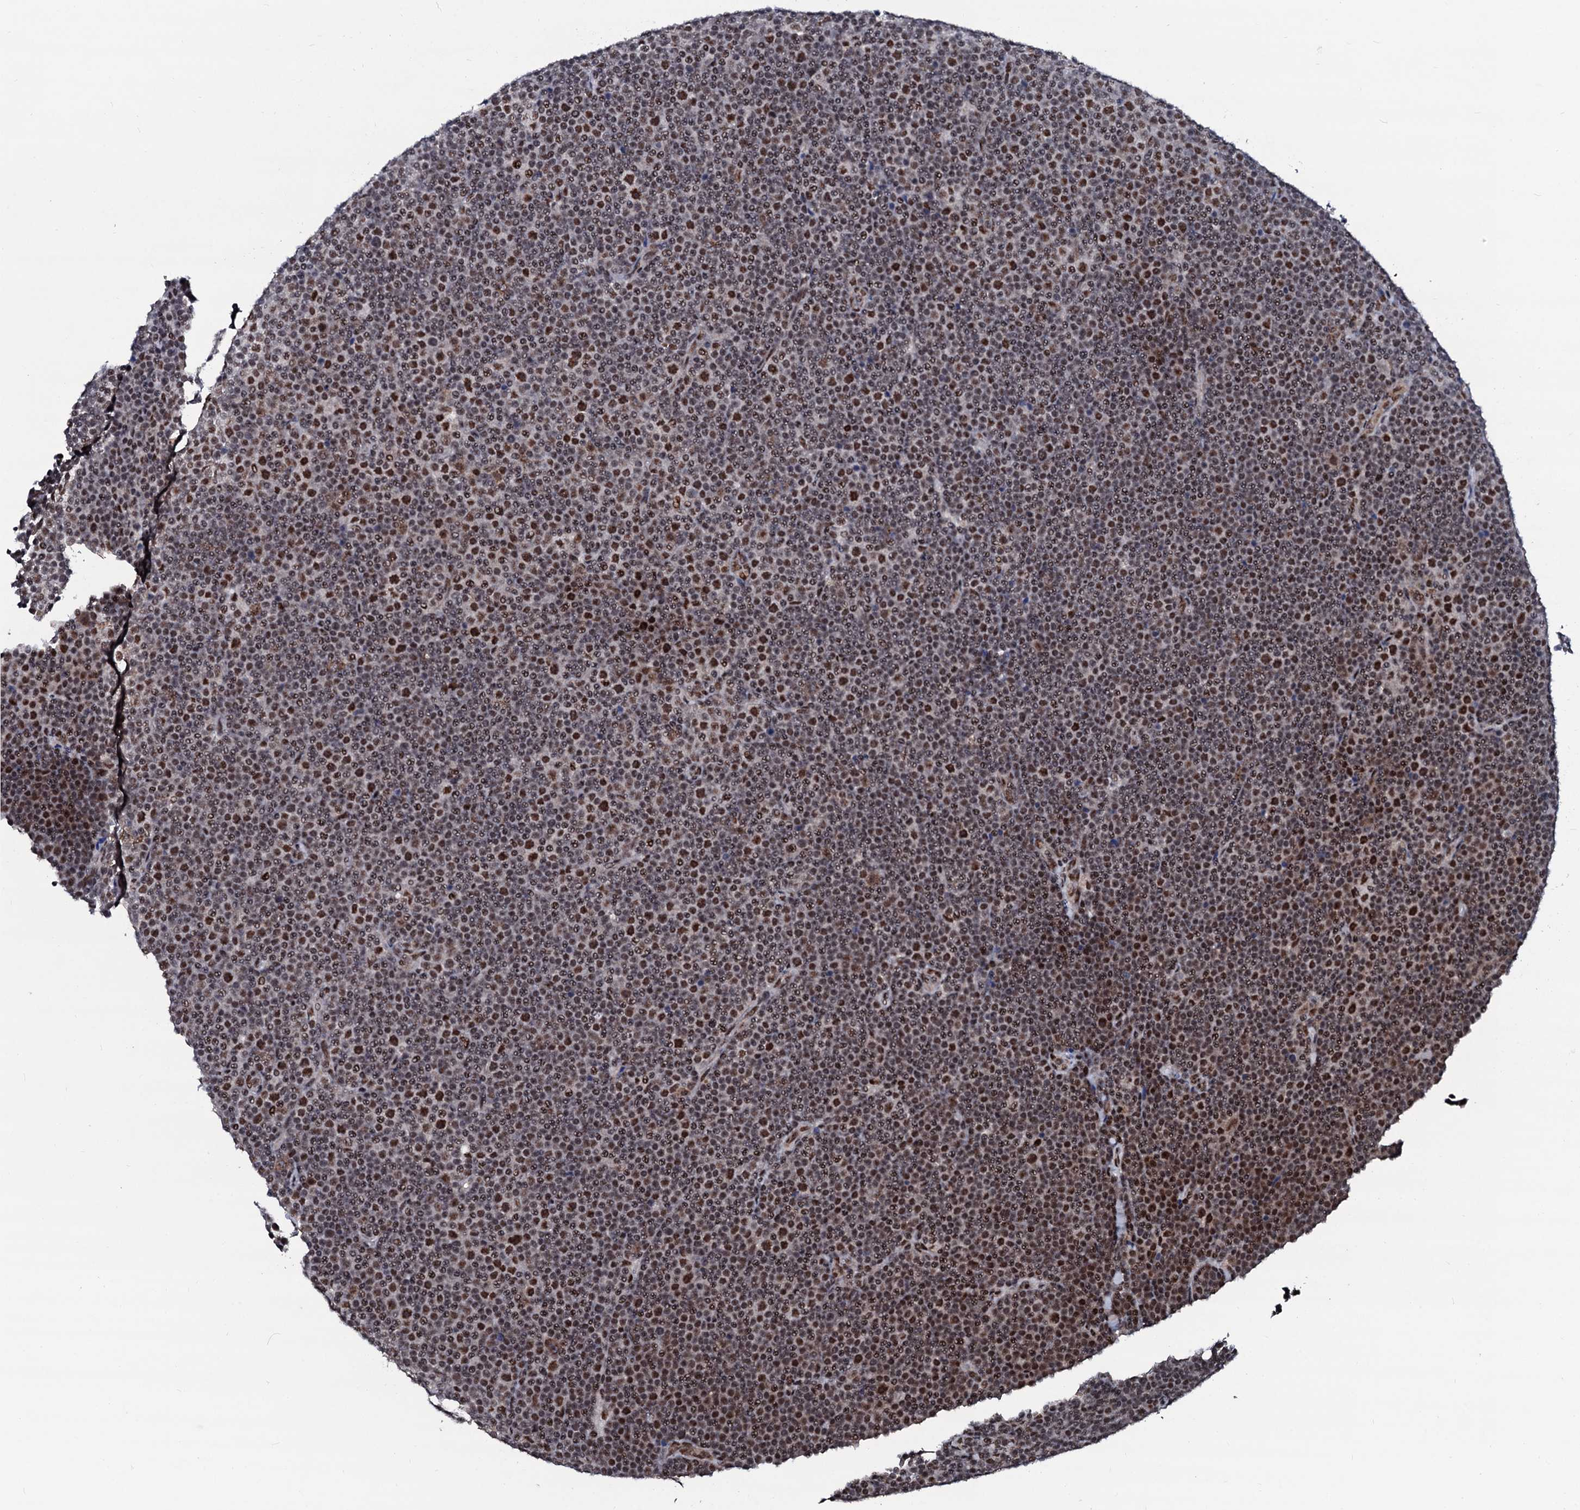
{"staining": {"intensity": "strong", "quantity": "<25%", "location": "nuclear"}, "tissue": "lymphoma", "cell_type": "Tumor cells", "image_type": "cancer", "snomed": [{"axis": "morphology", "description": "Malignant lymphoma, non-Hodgkin's type, Low grade"}, {"axis": "topography", "description": "Lymph node"}], "caption": "A medium amount of strong nuclear expression is seen in about <25% of tumor cells in low-grade malignant lymphoma, non-Hodgkin's type tissue.", "gene": "PRPF18", "patient": {"sex": "female", "age": 67}}